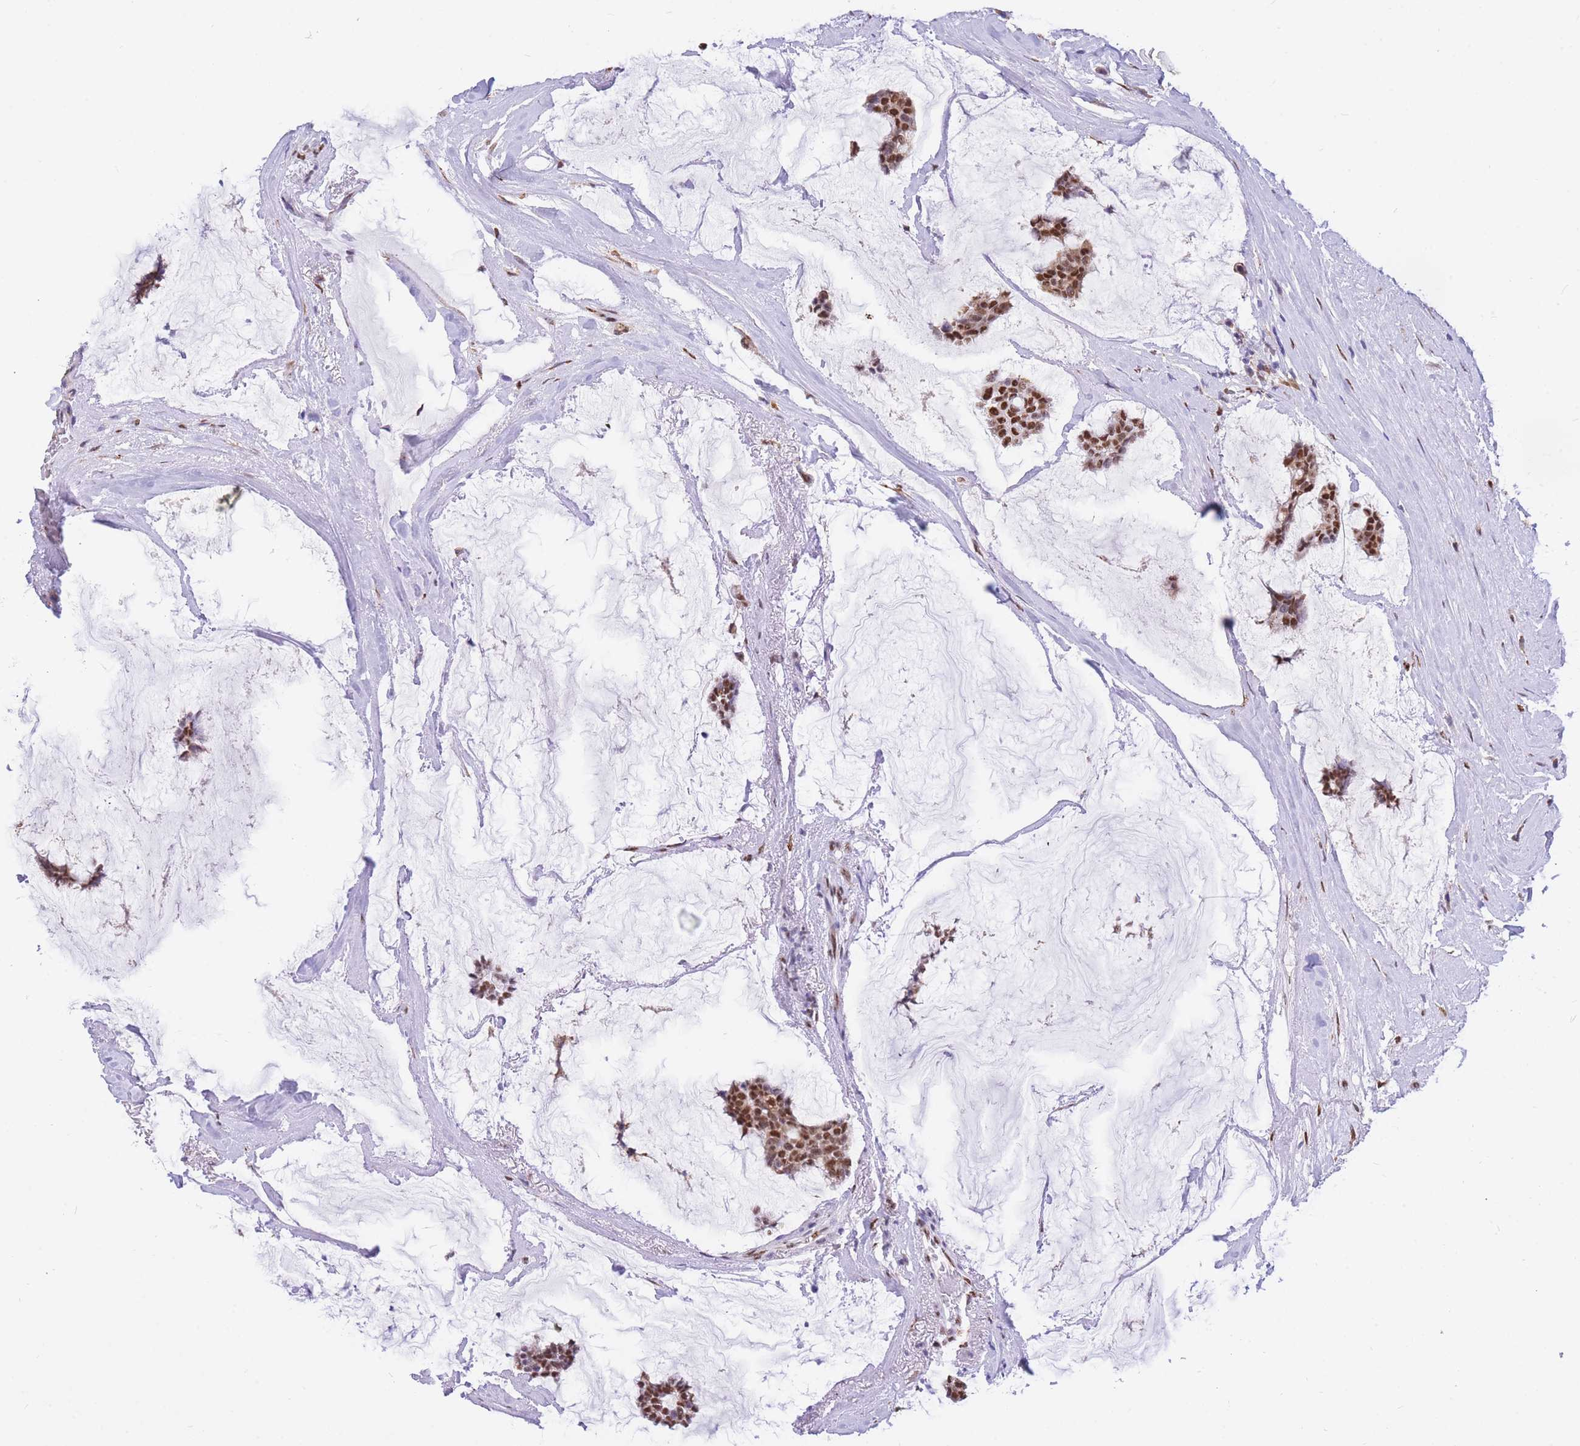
{"staining": {"intensity": "moderate", "quantity": ">75%", "location": "nuclear"}, "tissue": "breast cancer", "cell_type": "Tumor cells", "image_type": "cancer", "snomed": [{"axis": "morphology", "description": "Duct carcinoma"}, {"axis": "topography", "description": "Breast"}], "caption": "Immunohistochemical staining of human intraductal carcinoma (breast) exhibits moderate nuclear protein expression in approximately >75% of tumor cells.", "gene": "FAM153A", "patient": {"sex": "female", "age": 93}}